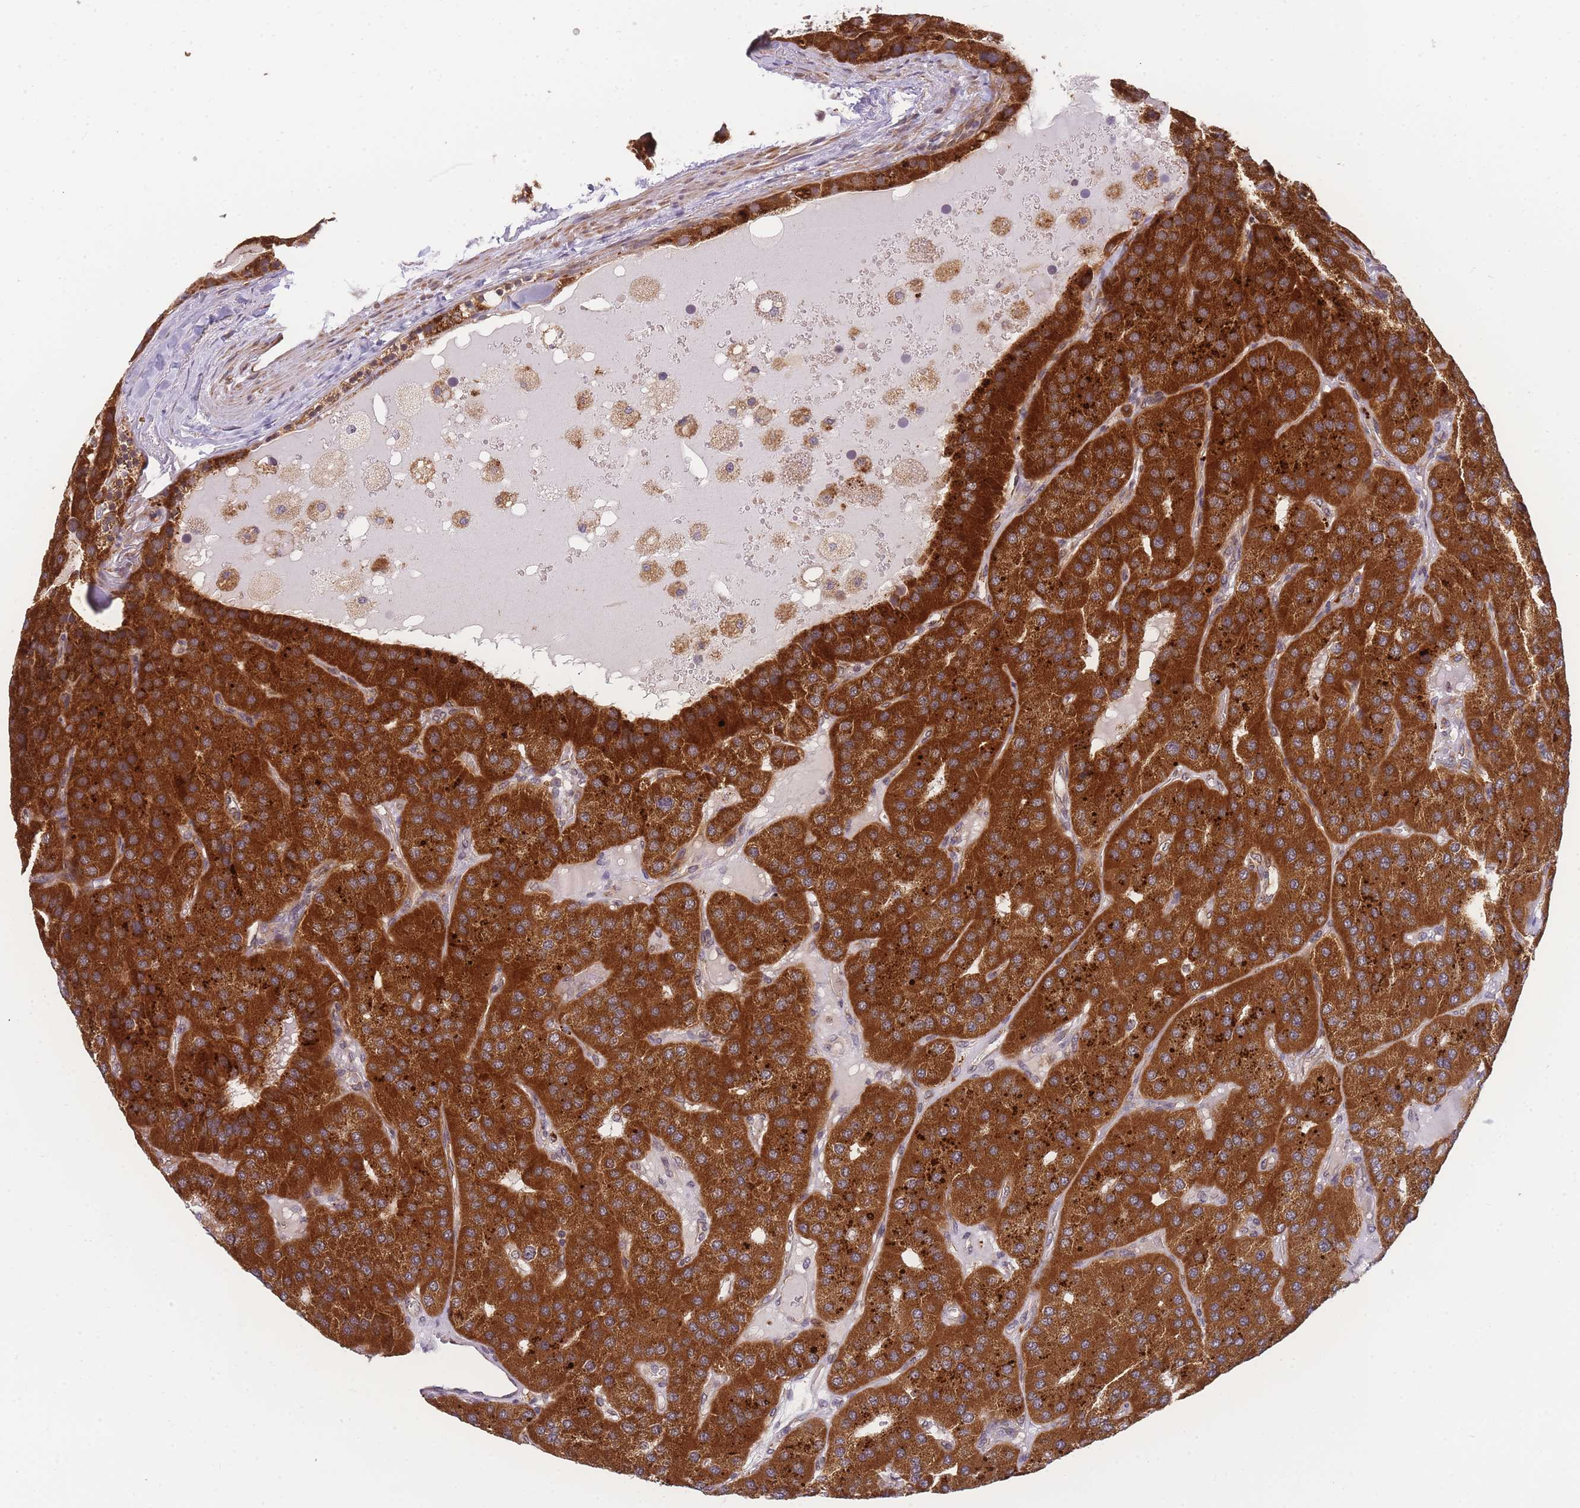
{"staining": {"intensity": "strong", "quantity": ">75%", "location": "cytoplasmic/membranous"}, "tissue": "parathyroid gland", "cell_type": "Glandular cells", "image_type": "normal", "snomed": [{"axis": "morphology", "description": "Normal tissue, NOS"}, {"axis": "morphology", "description": "Adenoma, NOS"}, {"axis": "topography", "description": "Parathyroid gland"}], "caption": "Parathyroid gland stained for a protein exhibits strong cytoplasmic/membranous positivity in glandular cells. The protein is stained brown, and the nuclei are stained in blue (DAB (3,3'-diaminobenzidine) IHC with brightfield microscopy, high magnification).", "gene": "ENSG00000276345", "patient": {"sex": "female", "age": 86}}